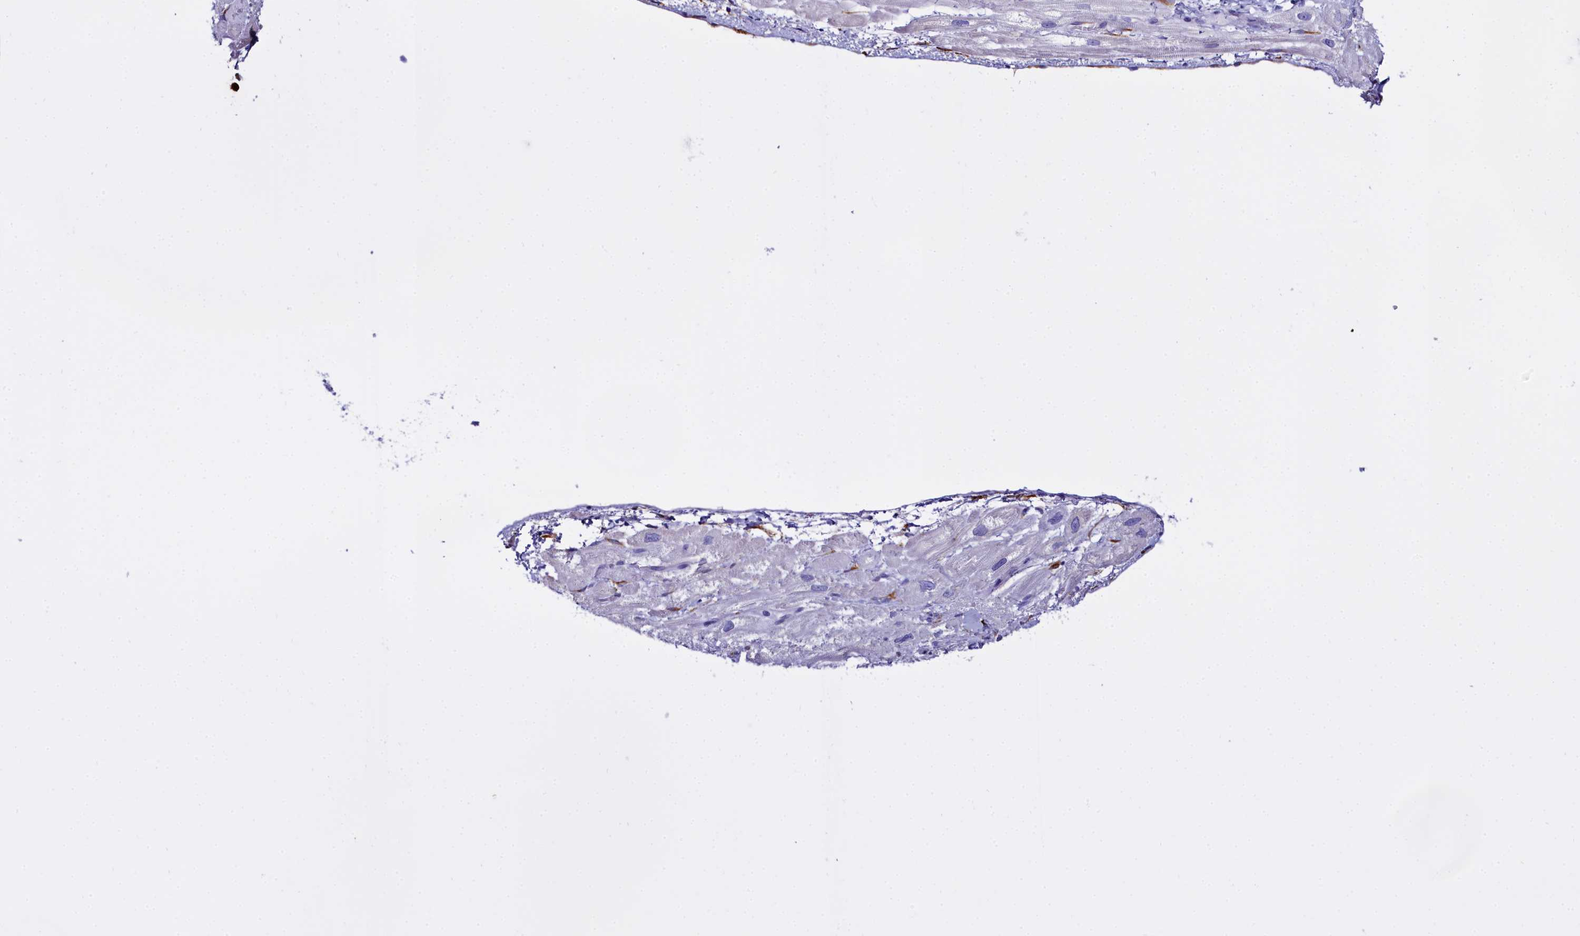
{"staining": {"intensity": "negative", "quantity": "none", "location": "none"}, "tissue": "heart muscle", "cell_type": "Cardiomyocytes", "image_type": "normal", "snomed": [{"axis": "morphology", "description": "Normal tissue, NOS"}, {"axis": "topography", "description": "Heart"}], "caption": "Immunohistochemistry (IHC) histopathology image of unremarkable heart muscle: human heart muscle stained with DAB (3,3'-diaminobenzidine) reveals no significant protein staining in cardiomyocytes.", "gene": "TXNDC5", "patient": {"sex": "male", "age": 65}}